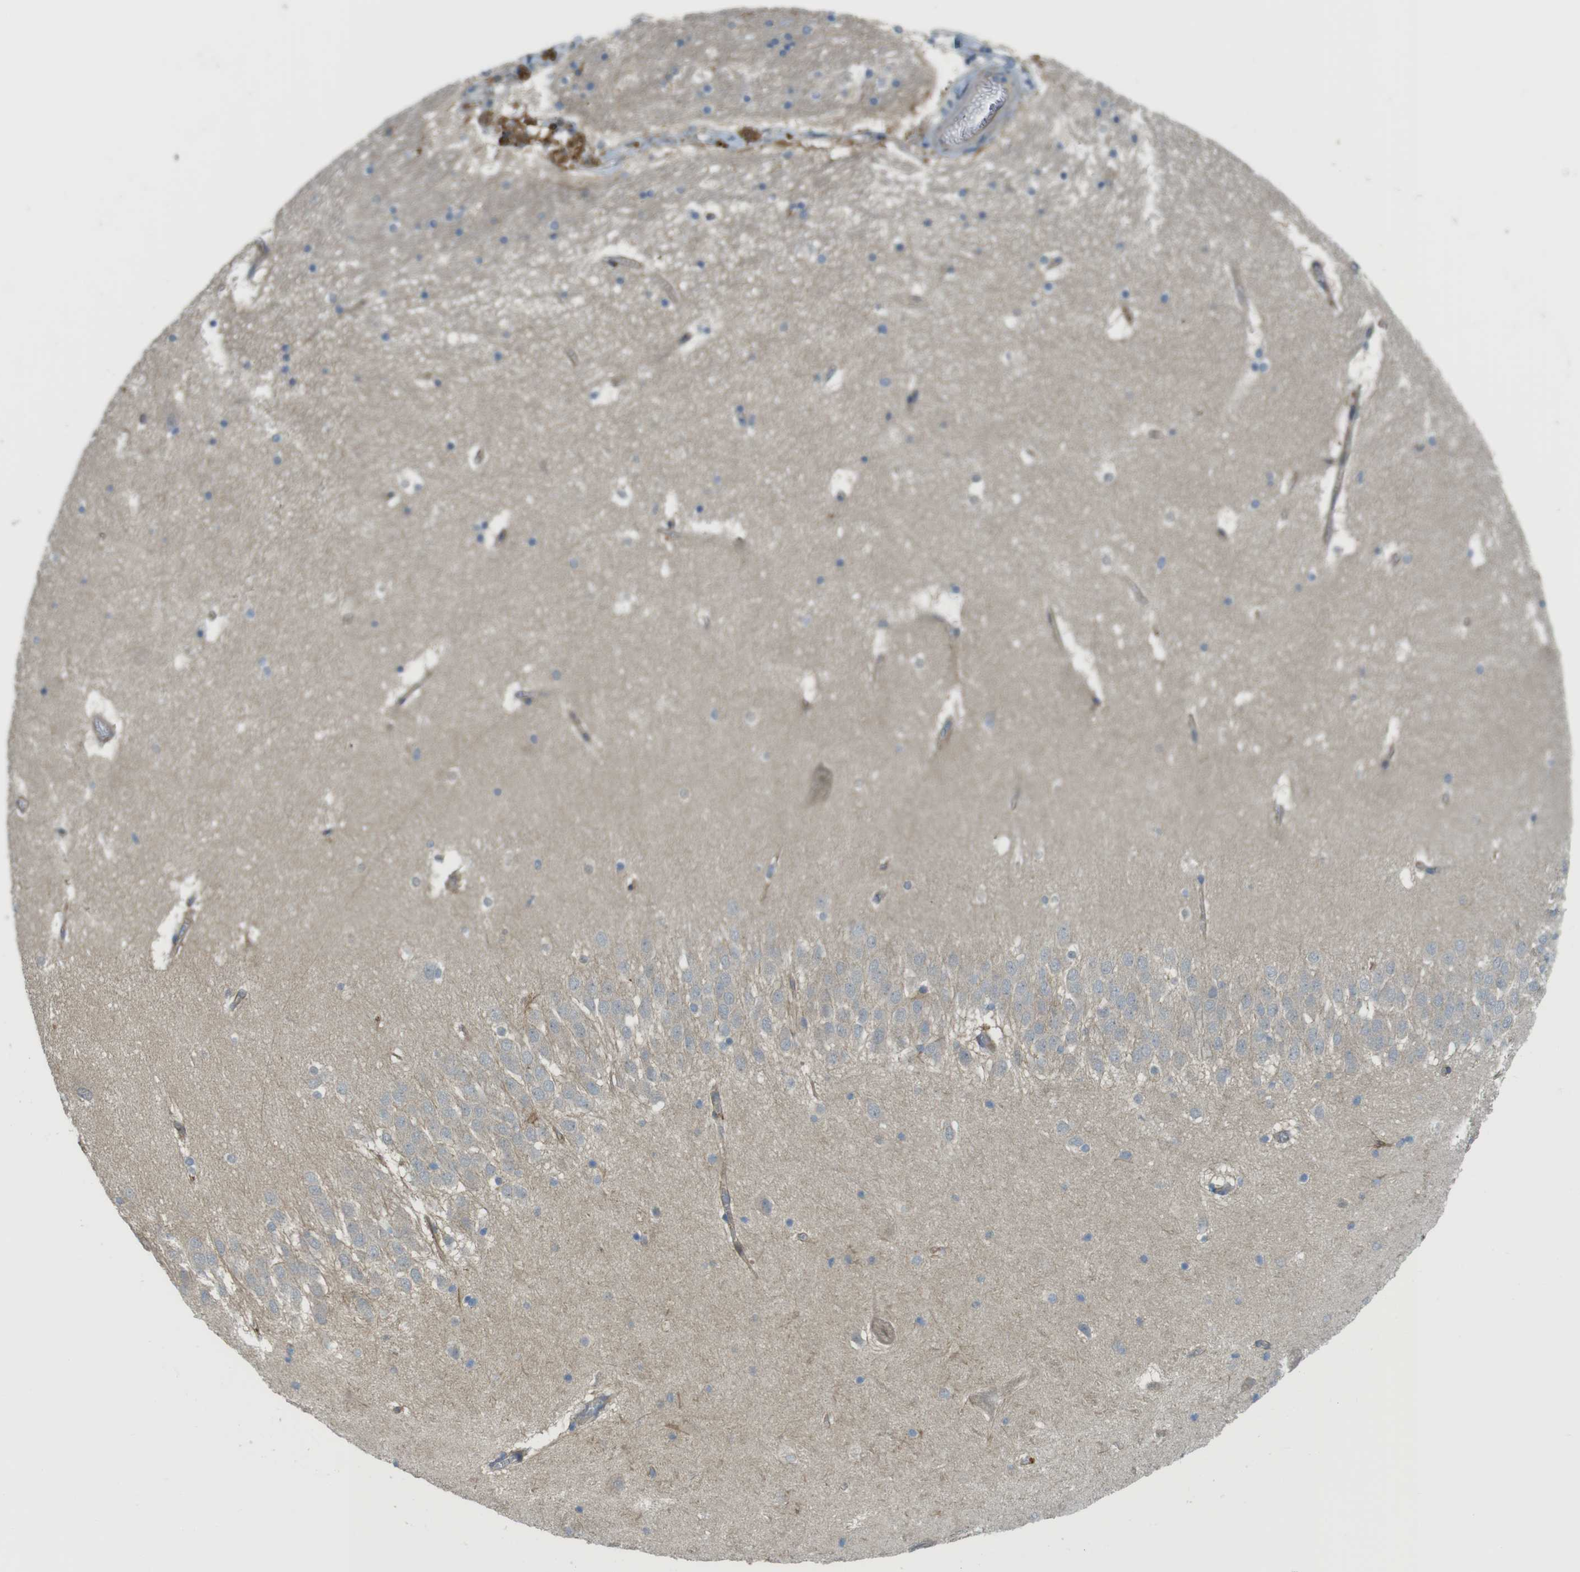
{"staining": {"intensity": "weak", "quantity": "<25%", "location": "cytoplasmic/membranous"}, "tissue": "hippocampus", "cell_type": "Glial cells", "image_type": "normal", "snomed": [{"axis": "morphology", "description": "Normal tissue, NOS"}, {"axis": "topography", "description": "Hippocampus"}], "caption": "Photomicrograph shows no protein staining in glial cells of unremarkable hippocampus. (Brightfield microscopy of DAB (3,3'-diaminobenzidine) IHC at high magnification).", "gene": "ABHD15", "patient": {"sex": "male", "age": 45}}